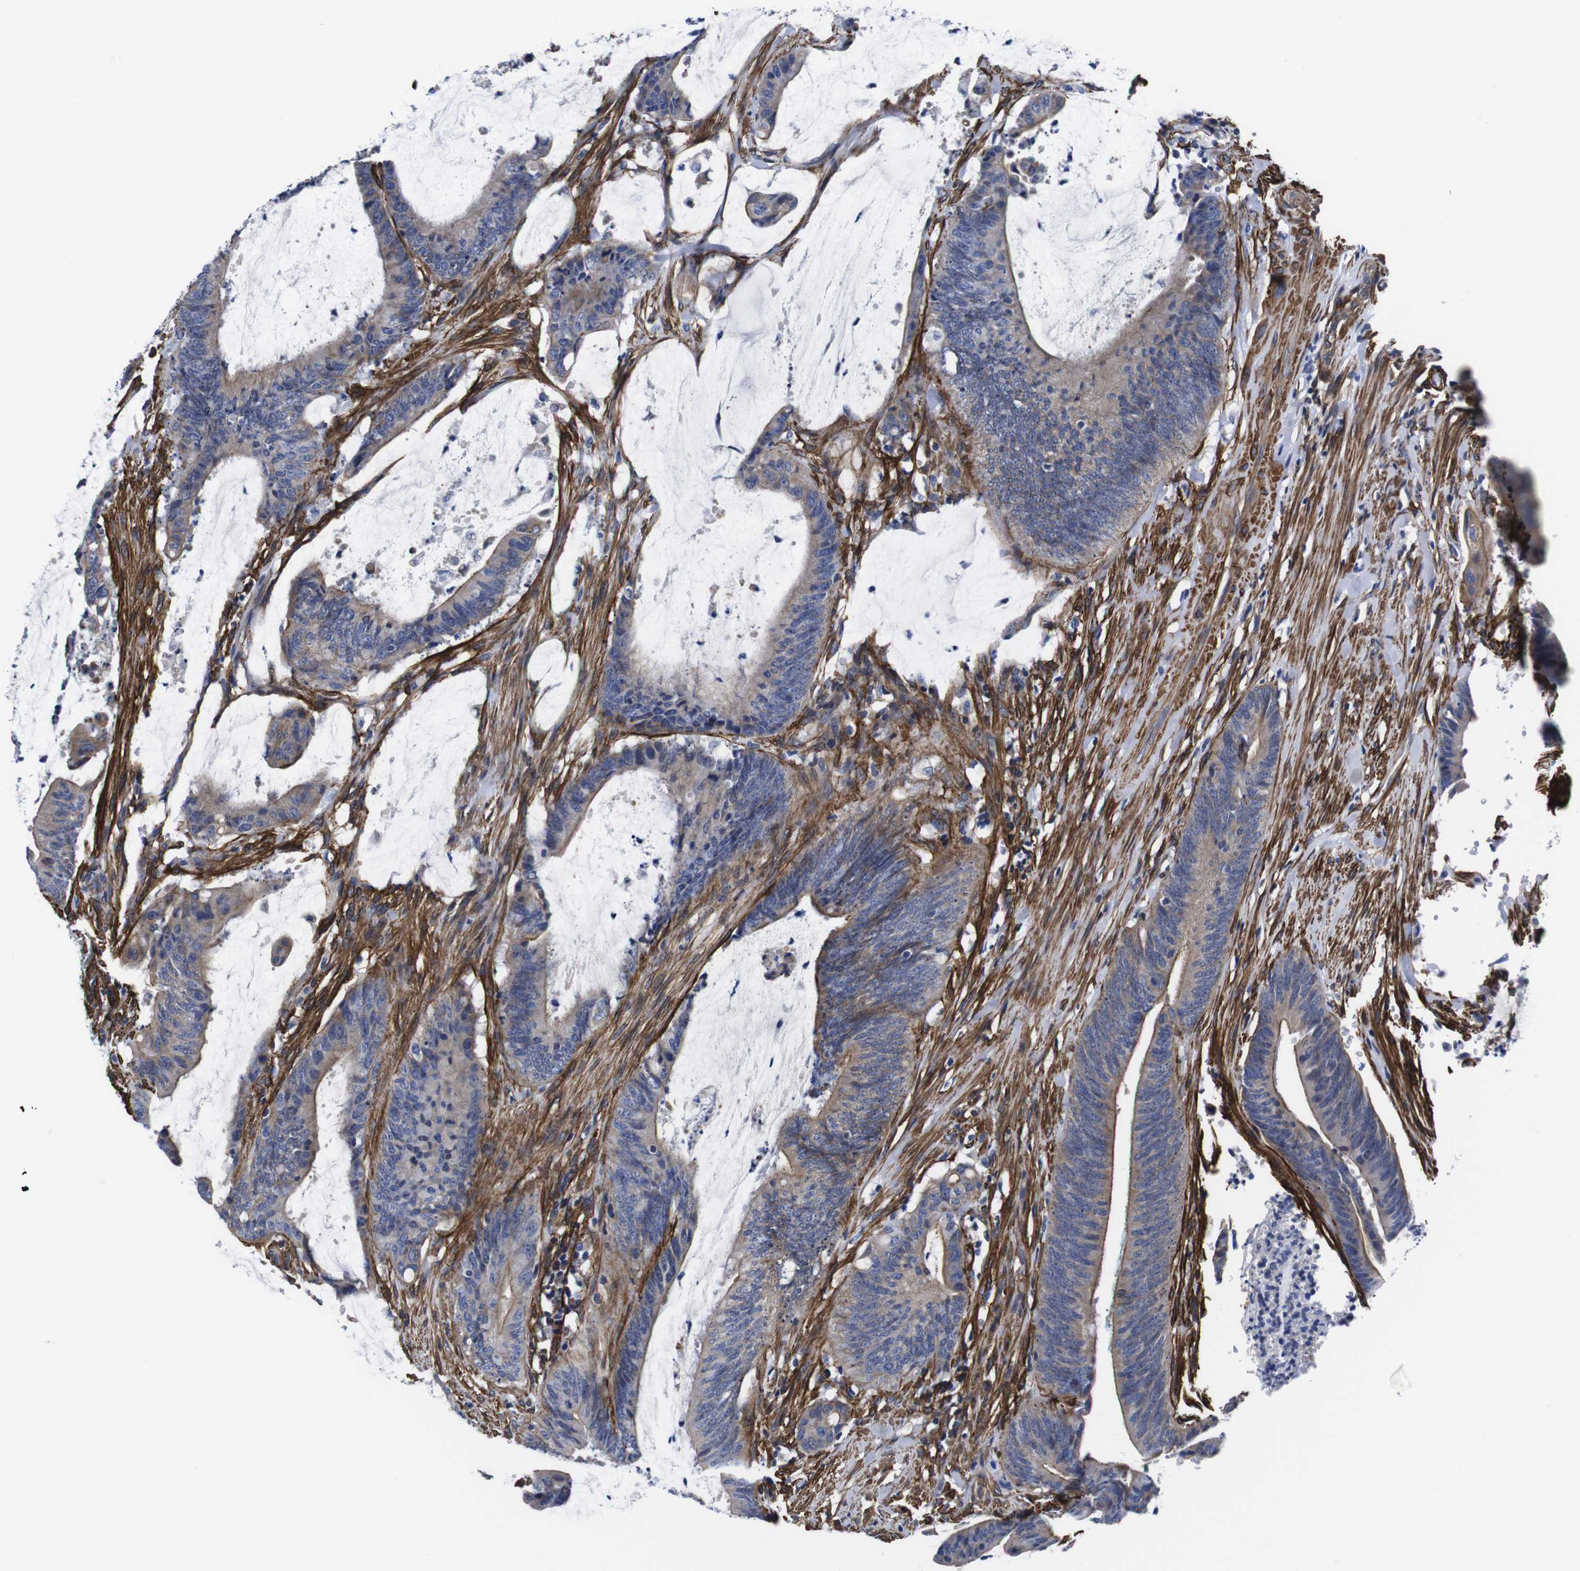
{"staining": {"intensity": "weak", "quantity": "25%-75%", "location": "cytoplasmic/membranous"}, "tissue": "colorectal cancer", "cell_type": "Tumor cells", "image_type": "cancer", "snomed": [{"axis": "morphology", "description": "Adenocarcinoma, NOS"}, {"axis": "topography", "description": "Rectum"}], "caption": "Immunohistochemical staining of colorectal cancer exhibits low levels of weak cytoplasmic/membranous protein staining in approximately 25%-75% of tumor cells.", "gene": "WNT10A", "patient": {"sex": "female", "age": 66}}